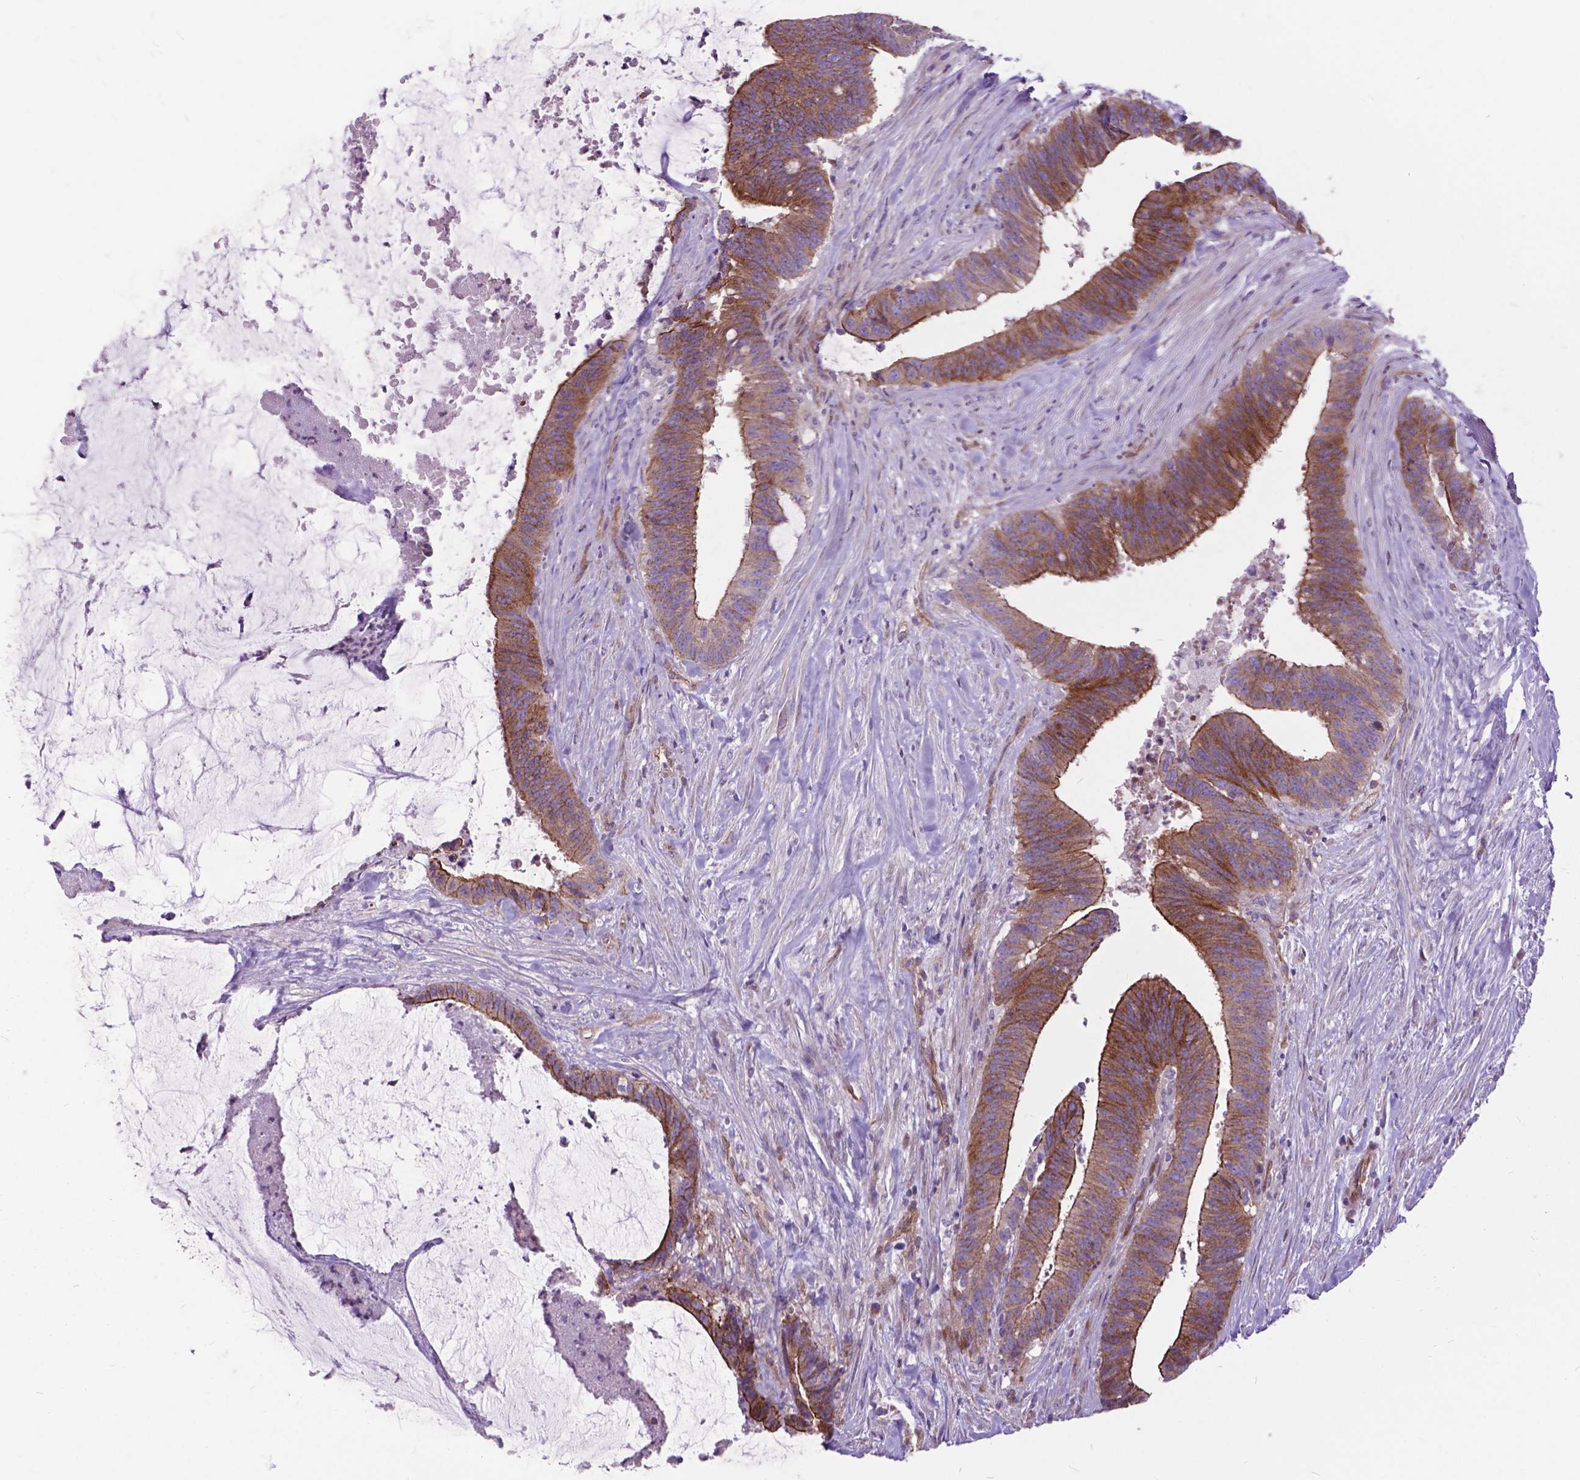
{"staining": {"intensity": "moderate", "quantity": ">75%", "location": "cytoplasmic/membranous"}, "tissue": "colorectal cancer", "cell_type": "Tumor cells", "image_type": "cancer", "snomed": [{"axis": "morphology", "description": "Adenocarcinoma, NOS"}, {"axis": "topography", "description": "Colon"}], "caption": "A brown stain highlights moderate cytoplasmic/membranous expression of a protein in human colorectal cancer (adenocarcinoma) tumor cells. The staining is performed using DAB (3,3'-diaminobenzidine) brown chromogen to label protein expression. The nuclei are counter-stained blue using hematoxylin.", "gene": "FLT4", "patient": {"sex": "female", "age": 43}}